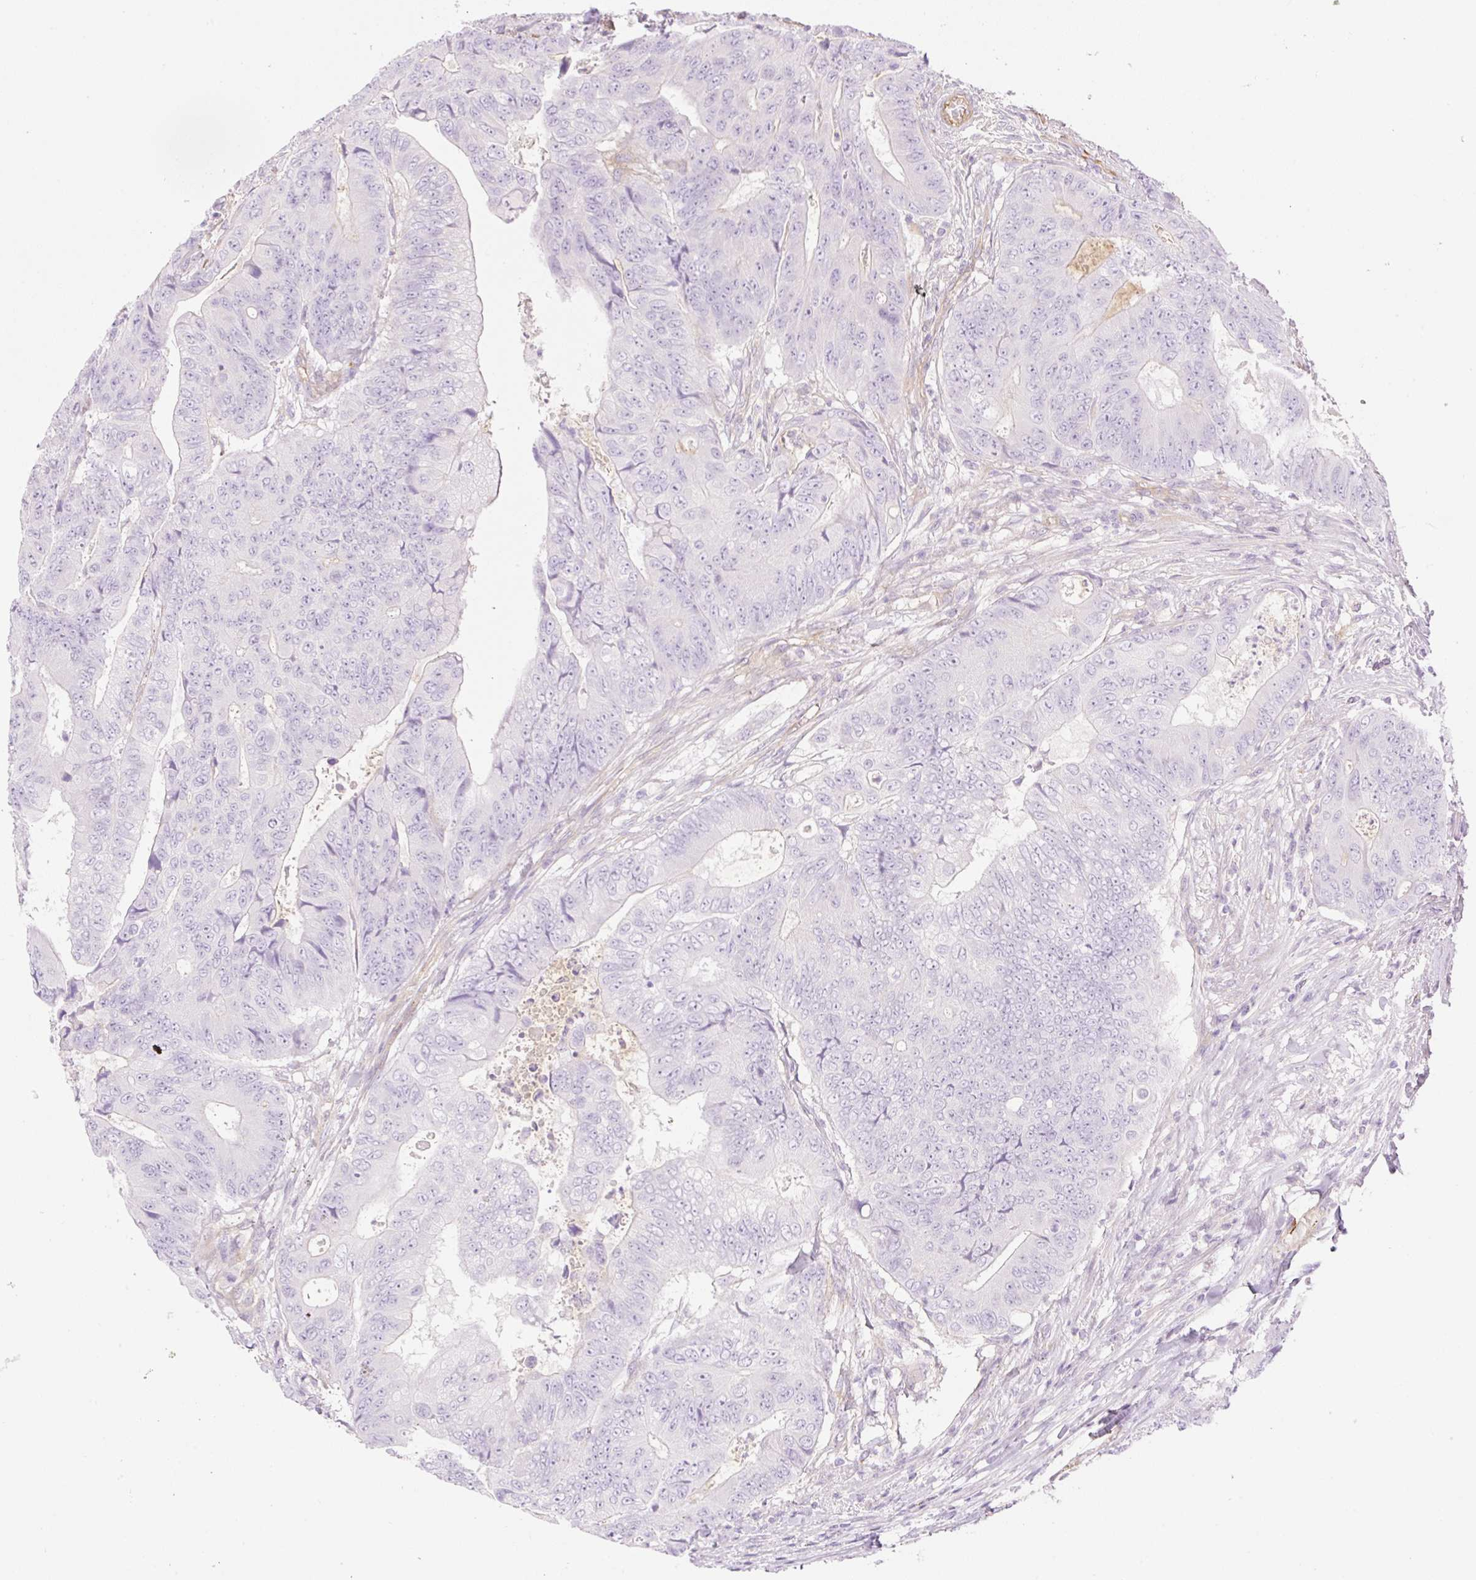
{"staining": {"intensity": "negative", "quantity": "none", "location": "none"}, "tissue": "colorectal cancer", "cell_type": "Tumor cells", "image_type": "cancer", "snomed": [{"axis": "morphology", "description": "Adenocarcinoma, NOS"}, {"axis": "topography", "description": "Colon"}], "caption": "IHC histopathology image of human colorectal cancer (adenocarcinoma) stained for a protein (brown), which reveals no positivity in tumor cells.", "gene": "EHD3", "patient": {"sex": "female", "age": 48}}